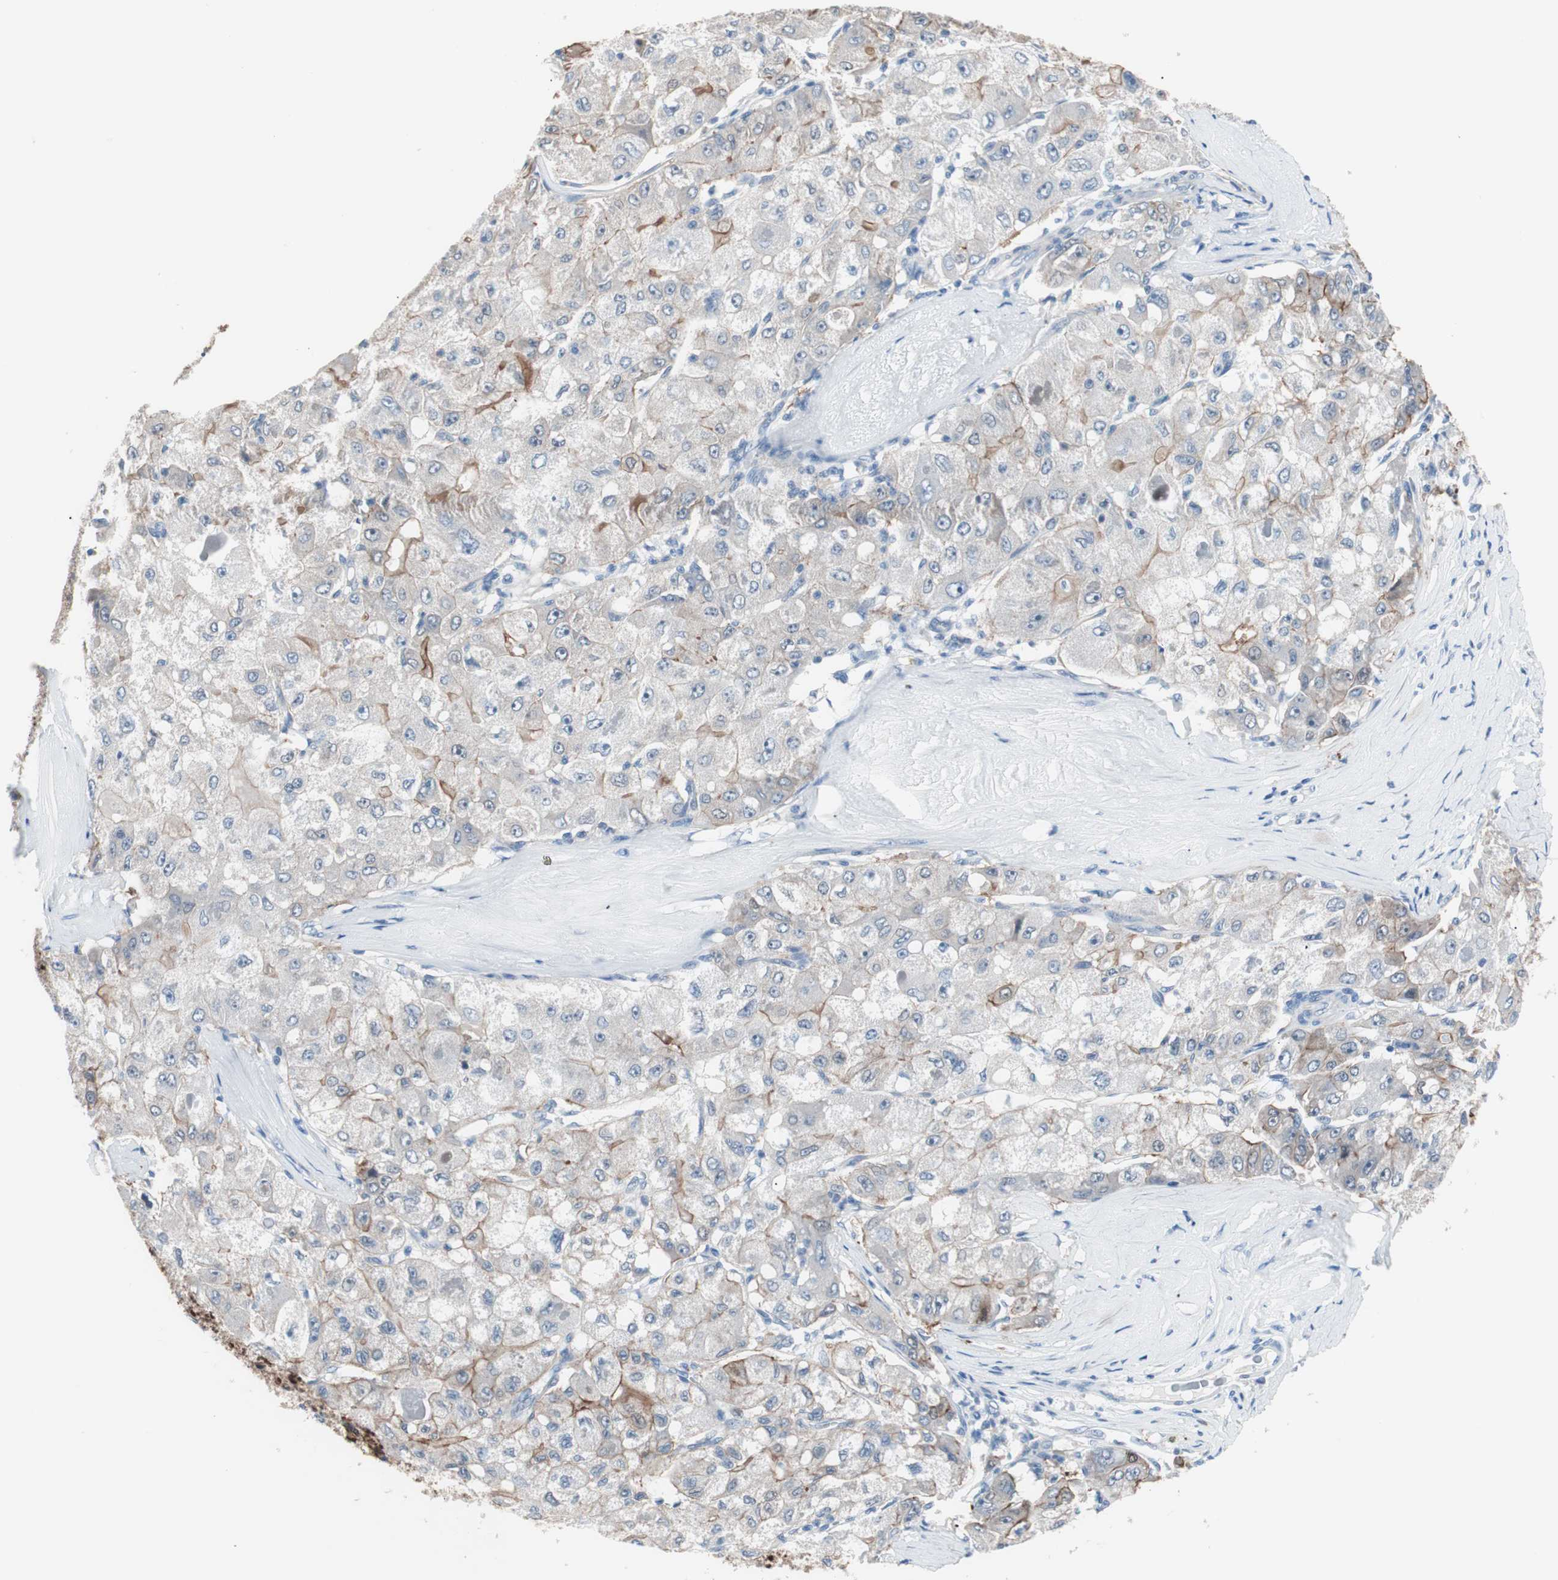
{"staining": {"intensity": "moderate", "quantity": ">75%", "location": "cytoplasmic/membranous"}, "tissue": "liver cancer", "cell_type": "Tumor cells", "image_type": "cancer", "snomed": [{"axis": "morphology", "description": "Carcinoma, Hepatocellular, NOS"}, {"axis": "topography", "description": "Liver"}], "caption": "This is an image of IHC staining of liver cancer (hepatocellular carcinoma), which shows moderate expression in the cytoplasmic/membranous of tumor cells.", "gene": "VIL1", "patient": {"sex": "male", "age": 80}}